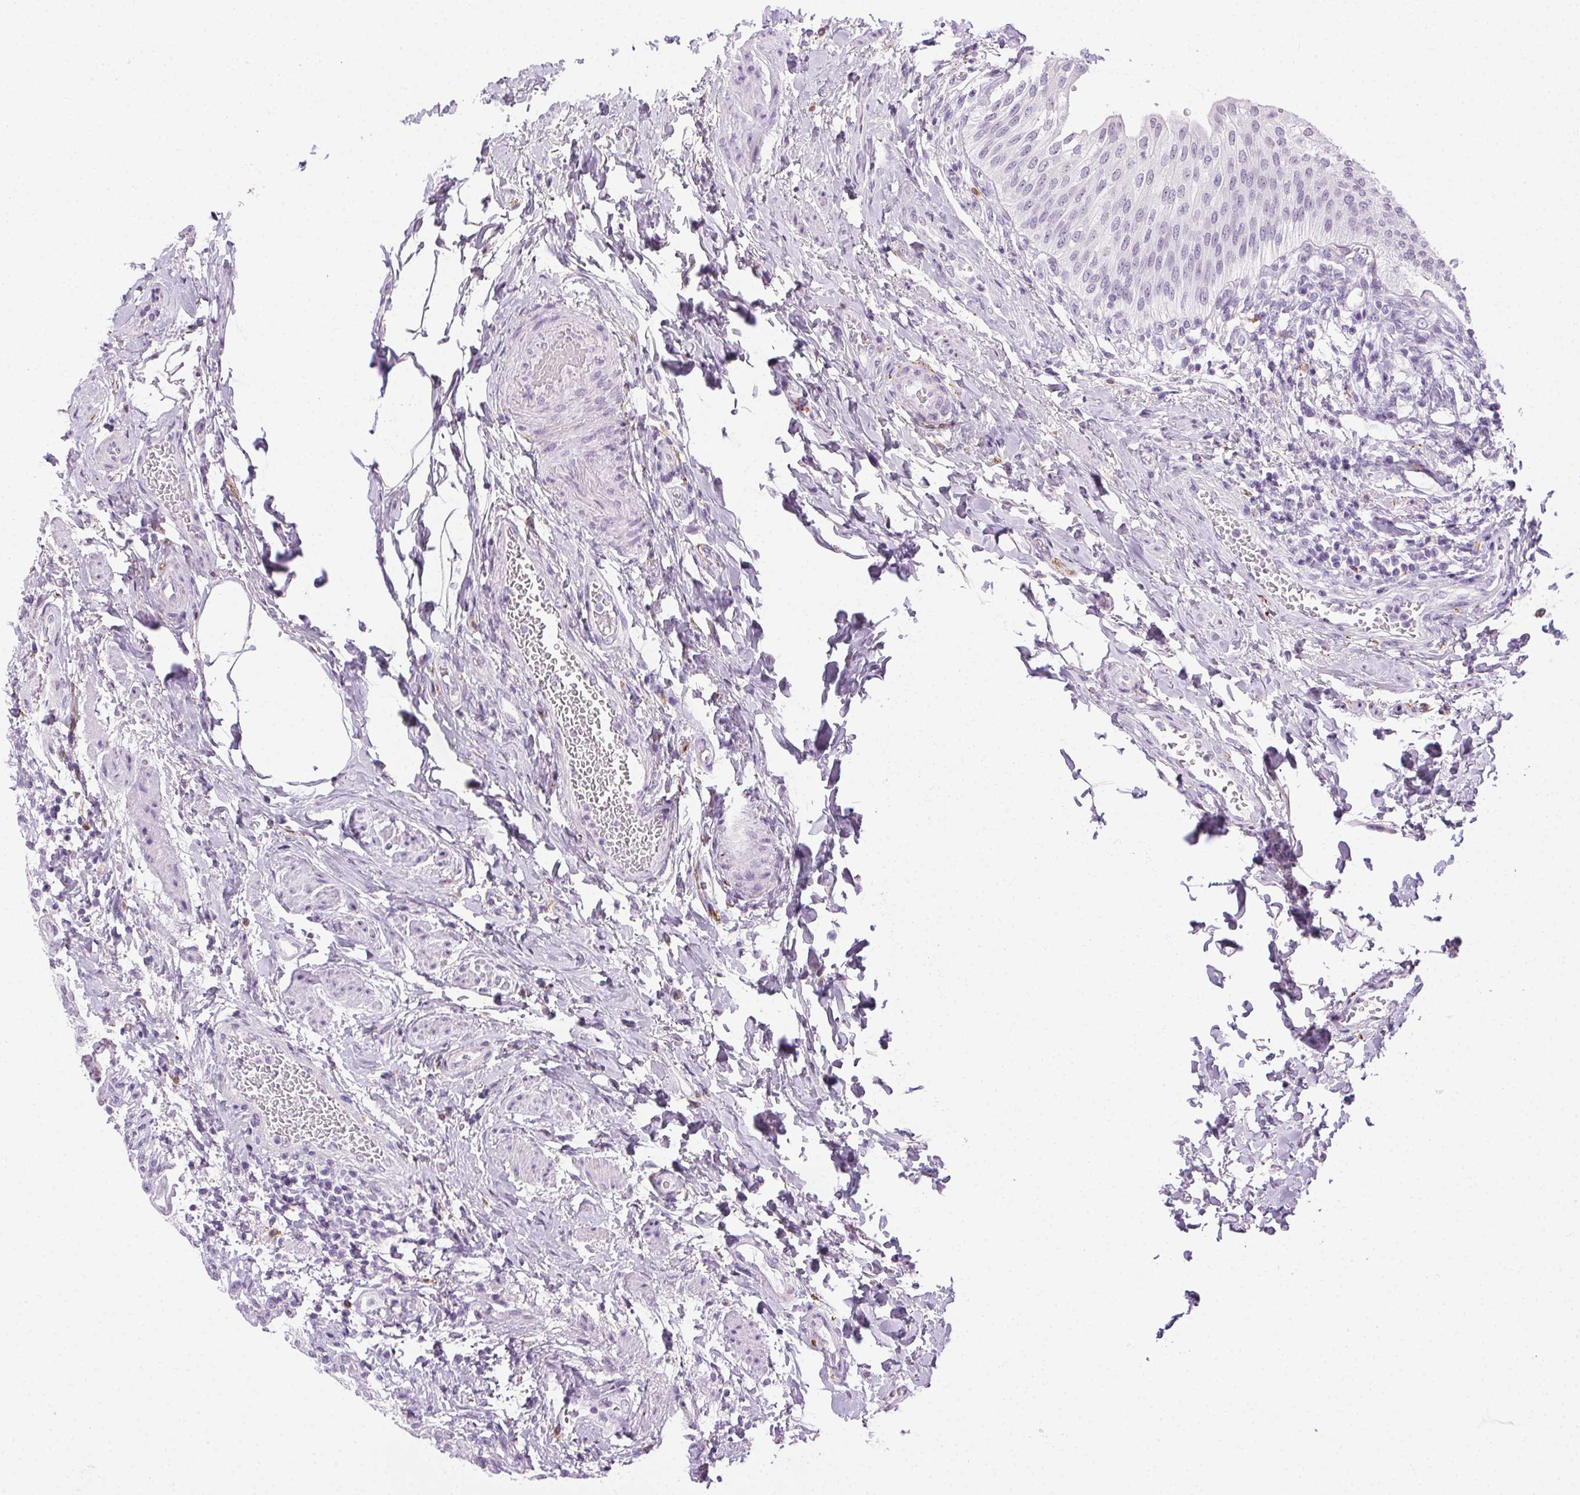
{"staining": {"intensity": "negative", "quantity": "none", "location": "none"}, "tissue": "urinary bladder", "cell_type": "Urothelial cells", "image_type": "normal", "snomed": [{"axis": "morphology", "description": "Normal tissue, NOS"}, {"axis": "topography", "description": "Urinary bladder"}, {"axis": "topography", "description": "Peripheral nerve tissue"}], "caption": "High magnification brightfield microscopy of benign urinary bladder stained with DAB (3,3'-diaminobenzidine) (brown) and counterstained with hematoxylin (blue): urothelial cells show no significant staining.", "gene": "CADPS", "patient": {"sex": "female", "age": 60}}